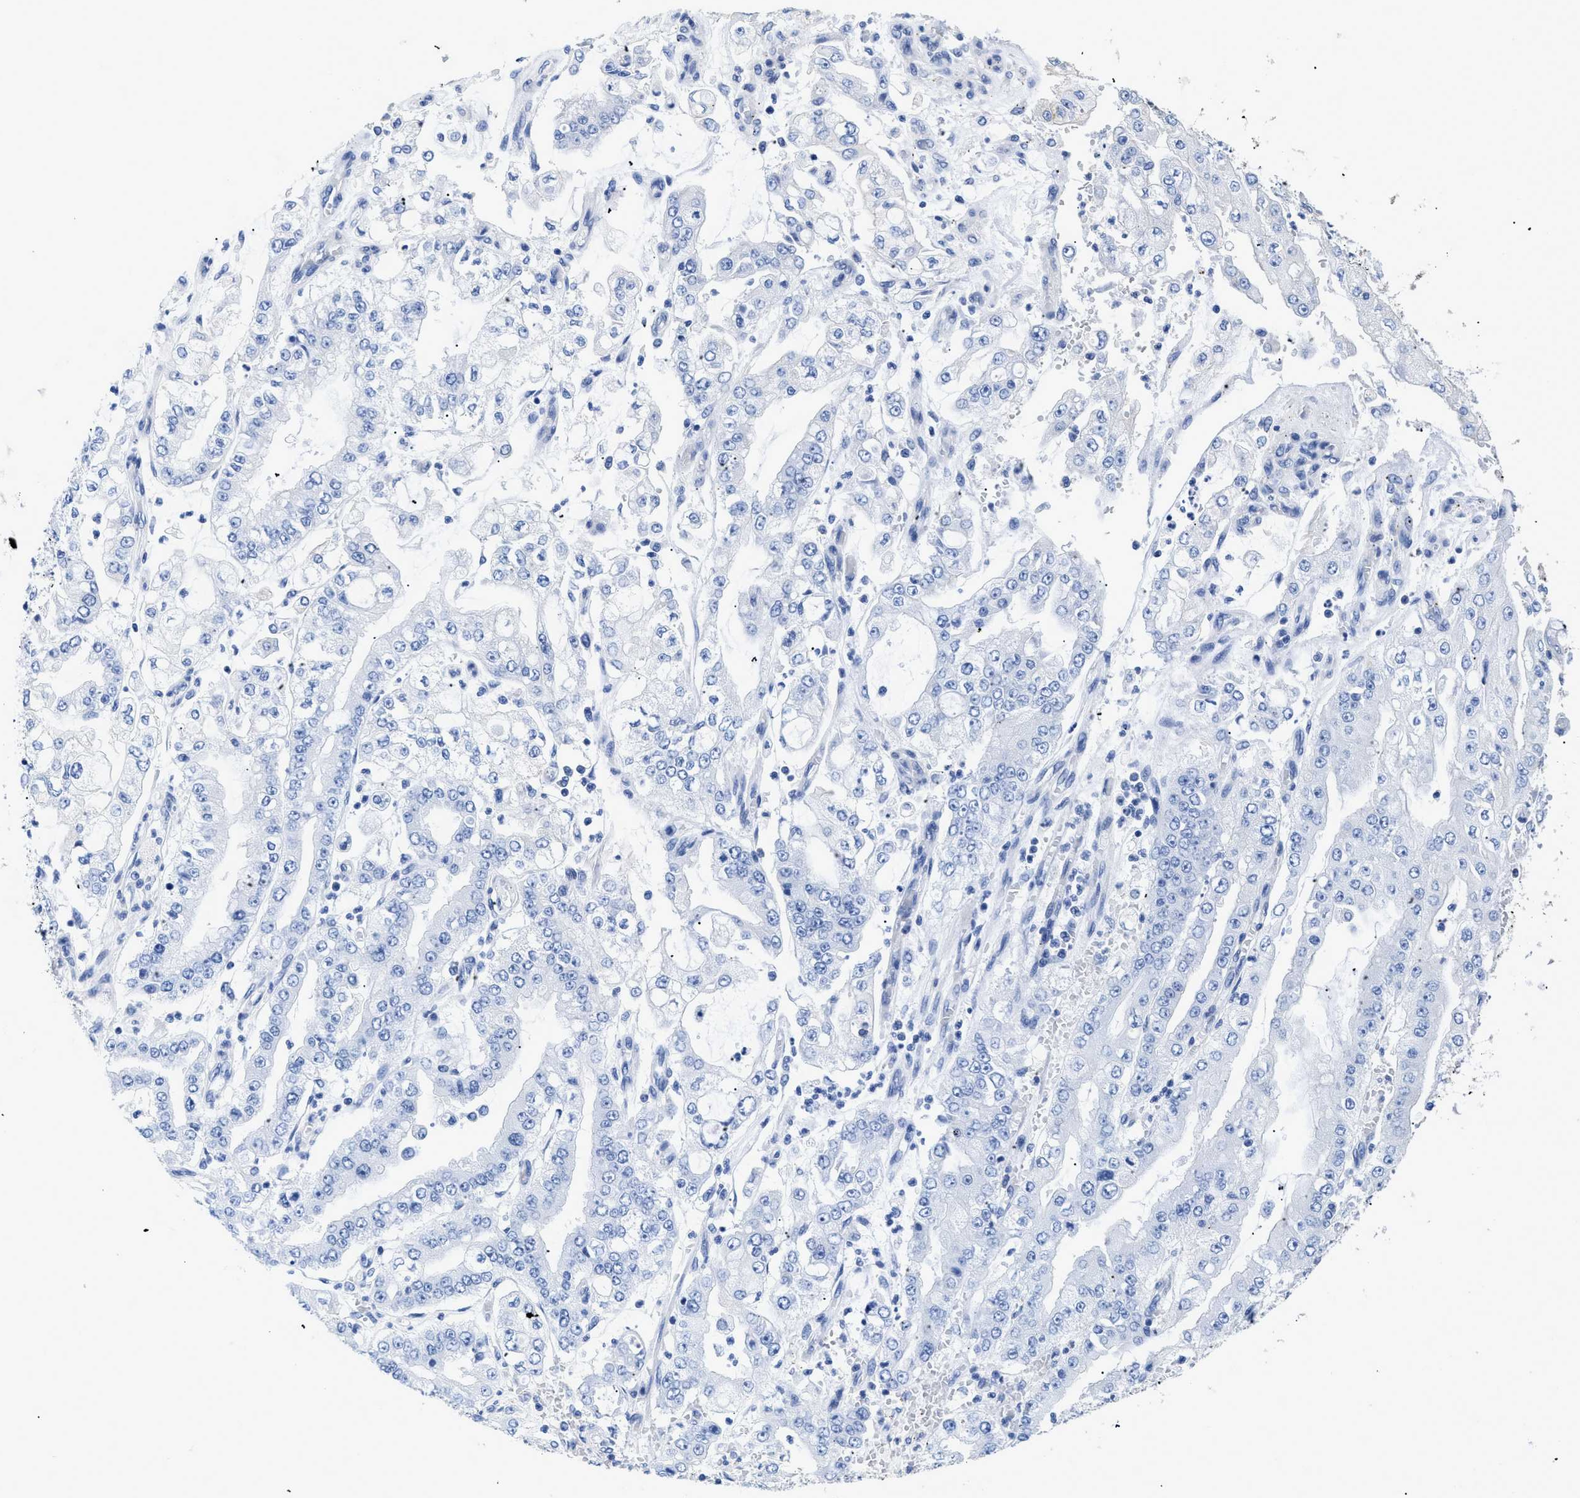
{"staining": {"intensity": "negative", "quantity": "none", "location": "none"}, "tissue": "stomach cancer", "cell_type": "Tumor cells", "image_type": "cancer", "snomed": [{"axis": "morphology", "description": "Adenocarcinoma, NOS"}, {"axis": "topography", "description": "Stomach"}], "caption": "Tumor cells are negative for protein expression in human adenocarcinoma (stomach).", "gene": "DLC1", "patient": {"sex": "male", "age": 76}}